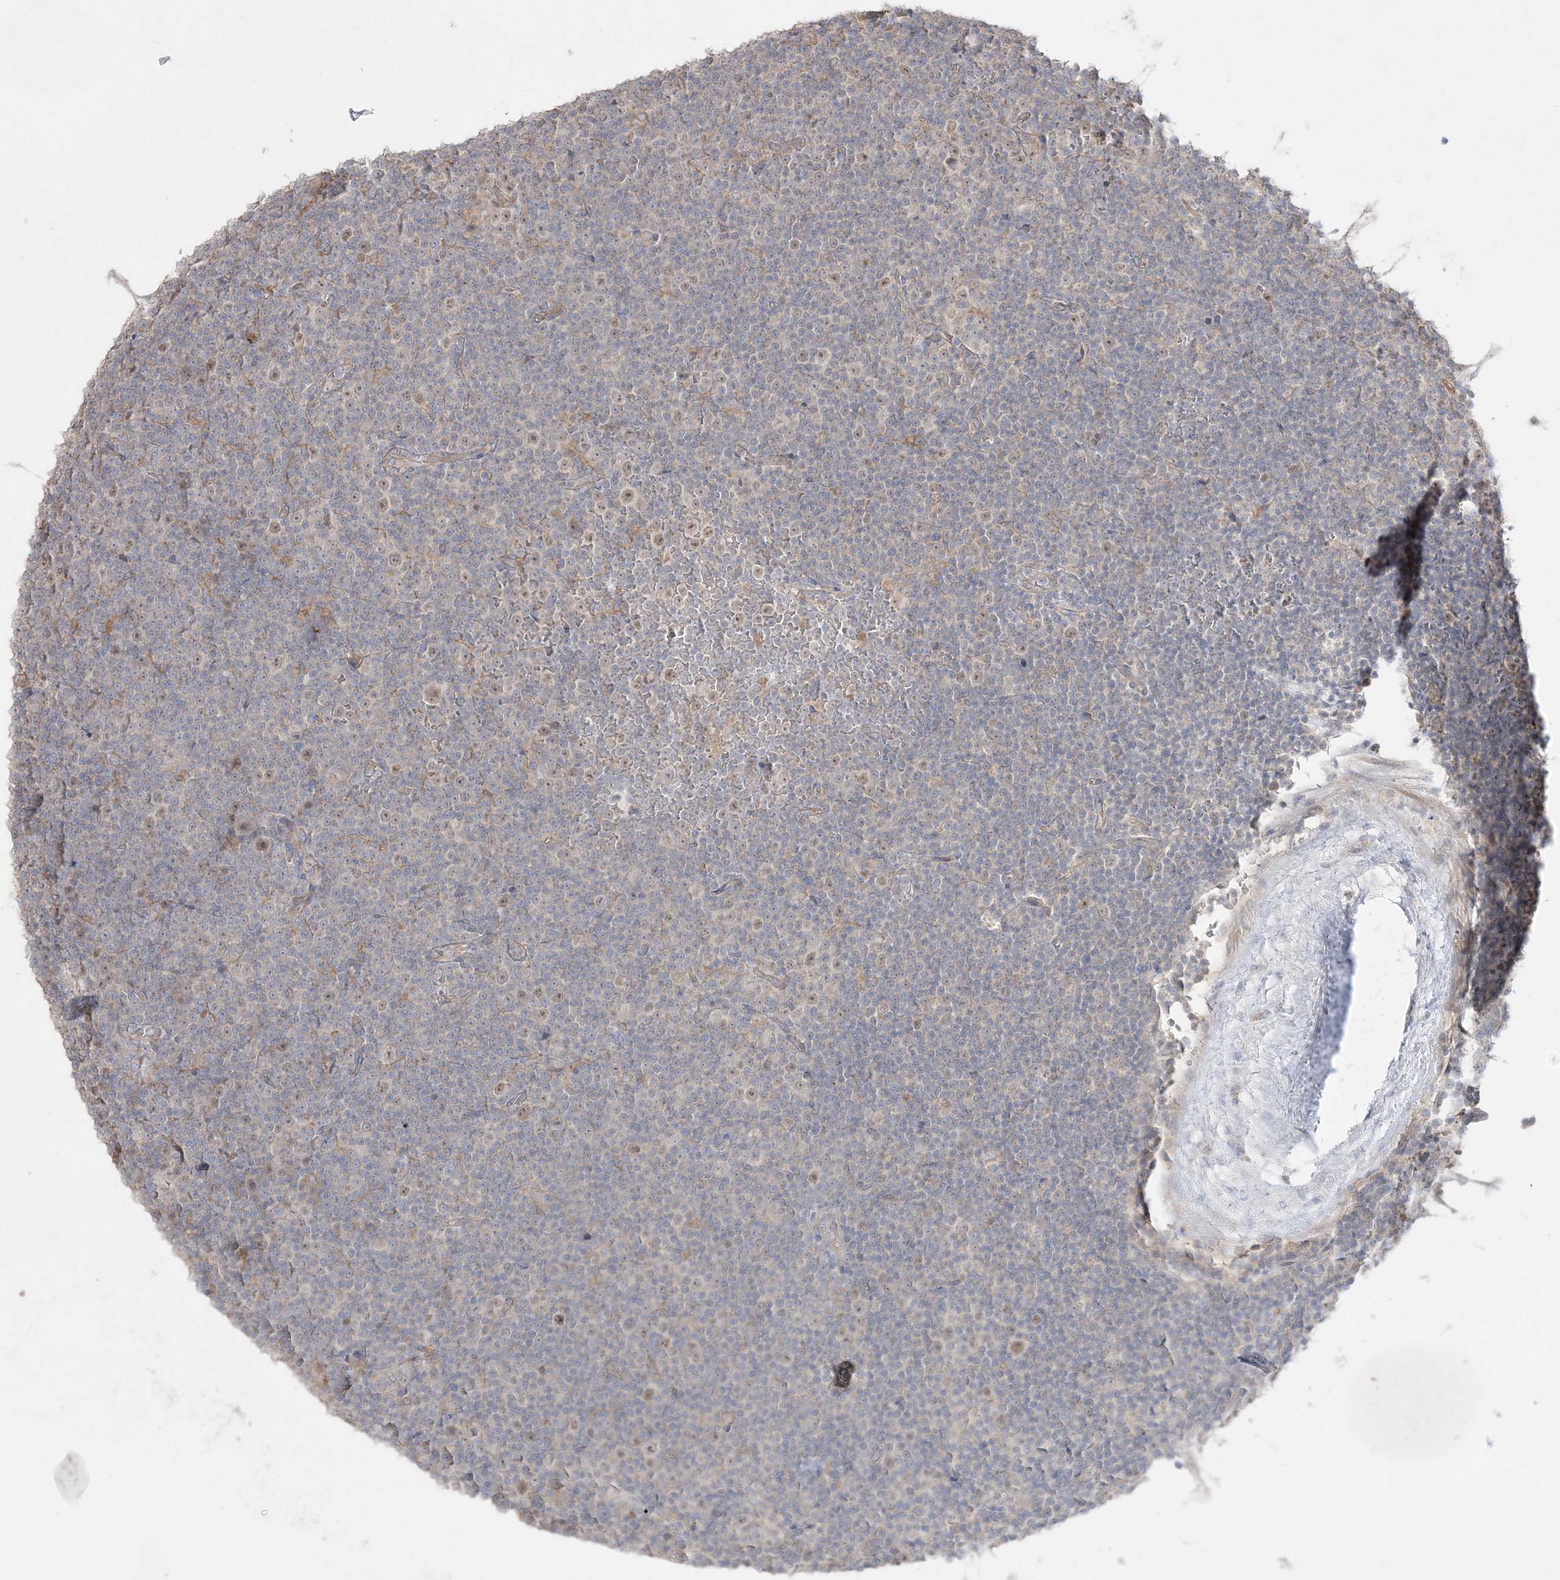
{"staining": {"intensity": "weak", "quantity": "25%-75%", "location": "nuclear"}, "tissue": "lymphoma", "cell_type": "Tumor cells", "image_type": "cancer", "snomed": [{"axis": "morphology", "description": "Malignant lymphoma, non-Hodgkin's type, Low grade"}, {"axis": "topography", "description": "Lymph node"}], "caption": "Brown immunohistochemical staining in lymphoma shows weak nuclear positivity in about 25%-75% of tumor cells.", "gene": "SH3BP4", "patient": {"sex": "female", "age": 67}}